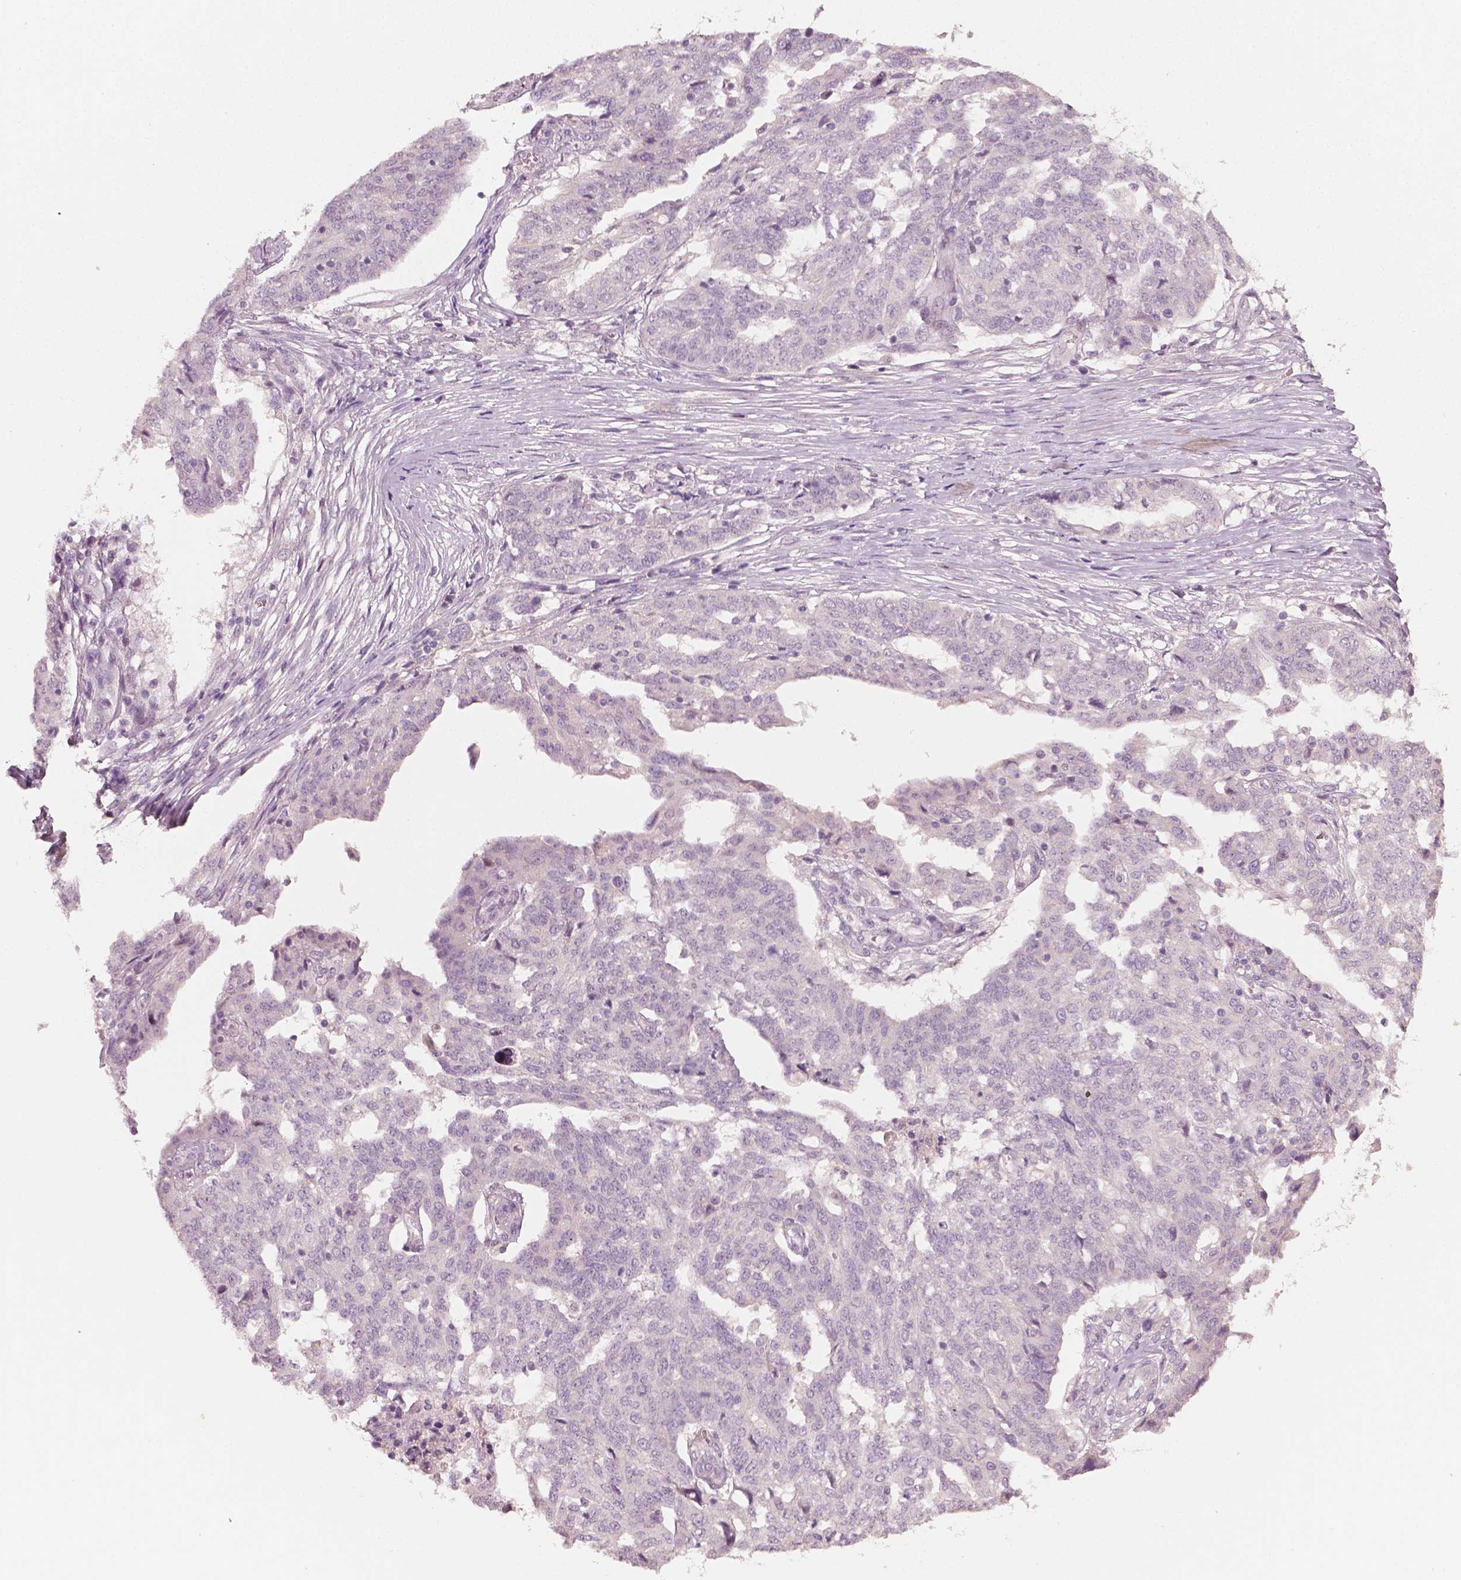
{"staining": {"intensity": "negative", "quantity": "none", "location": "none"}, "tissue": "ovarian cancer", "cell_type": "Tumor cells", "image_type": "cancer", "snomed": [{"axis": "morphology", "description": "Cystadenocarcinoma, serous, NOS"}, {"axis": "topography", "description": "Ovary"}], "caption": "DAB (3,3'-diaminobenzidine) immunohistochemical staining of human ovarian cancer (serous cystadenocarcinoma) reveals no significant staining in tumor cells.", "gene": "PLA2R1", "patient": {"sex": "female", "age": 67}}